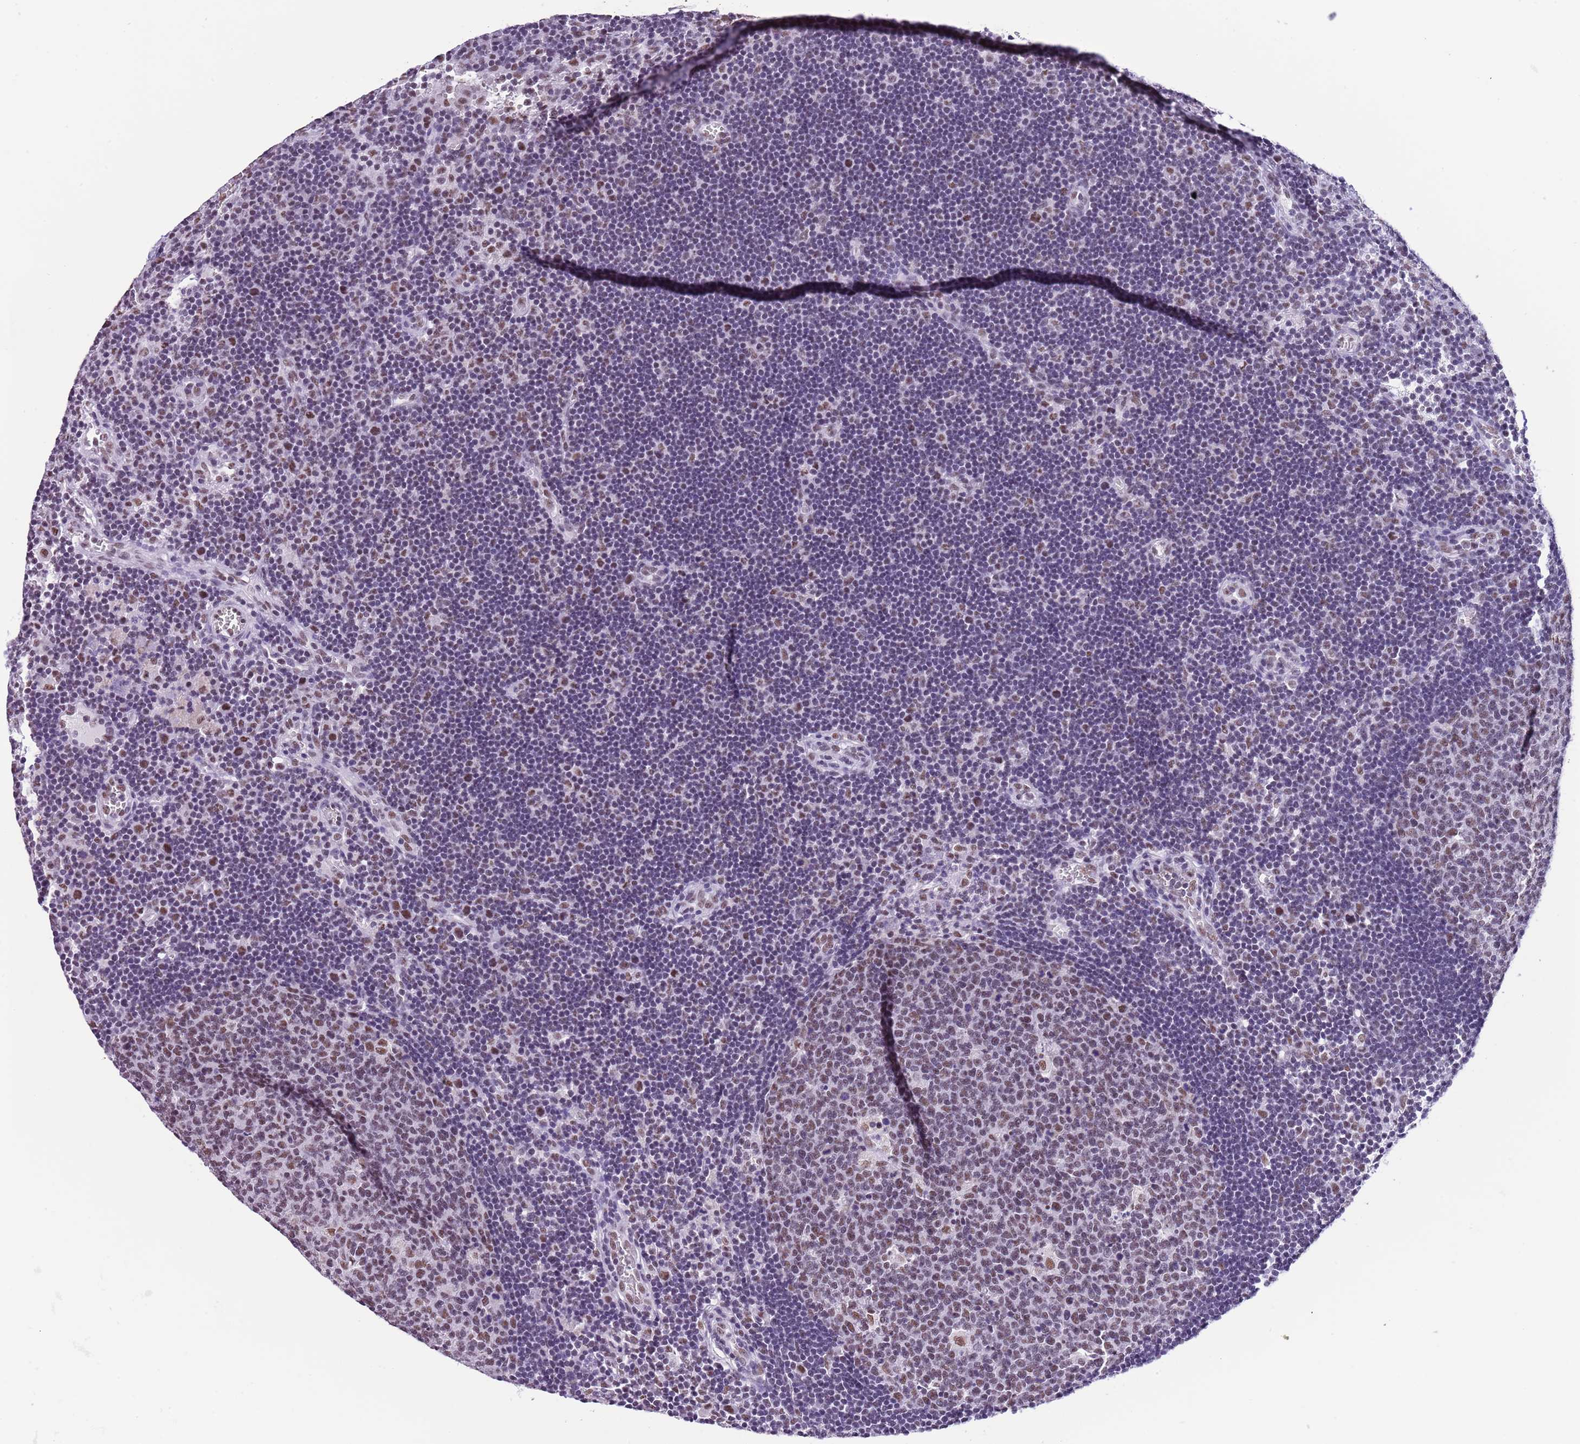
{"staining": {"intensity": "moderate", "quantity": "25%-75%", "location": "nuclear"}, "tissue": "lymph node", "cell_type": "Germinal center cells", "image_type": "normal", "snomed": [{"axis": "morphology", "description": "Normal tissue, NOS"}, {"axis": "topography", "description": "Lymph node"}], "caption": "Immunohistochemical staining of unremarkable human lymph node displays moderate nuclear protein expression in about 25%-75% of germinal center cells. The staining was performed using DAB to visualize the protein expression in brown, while the nuclei were stained in blue with hematoxylin (Magnification: 20x).", "gene": "SF3A2", "patient": {"sex": "male", "age": 62}}